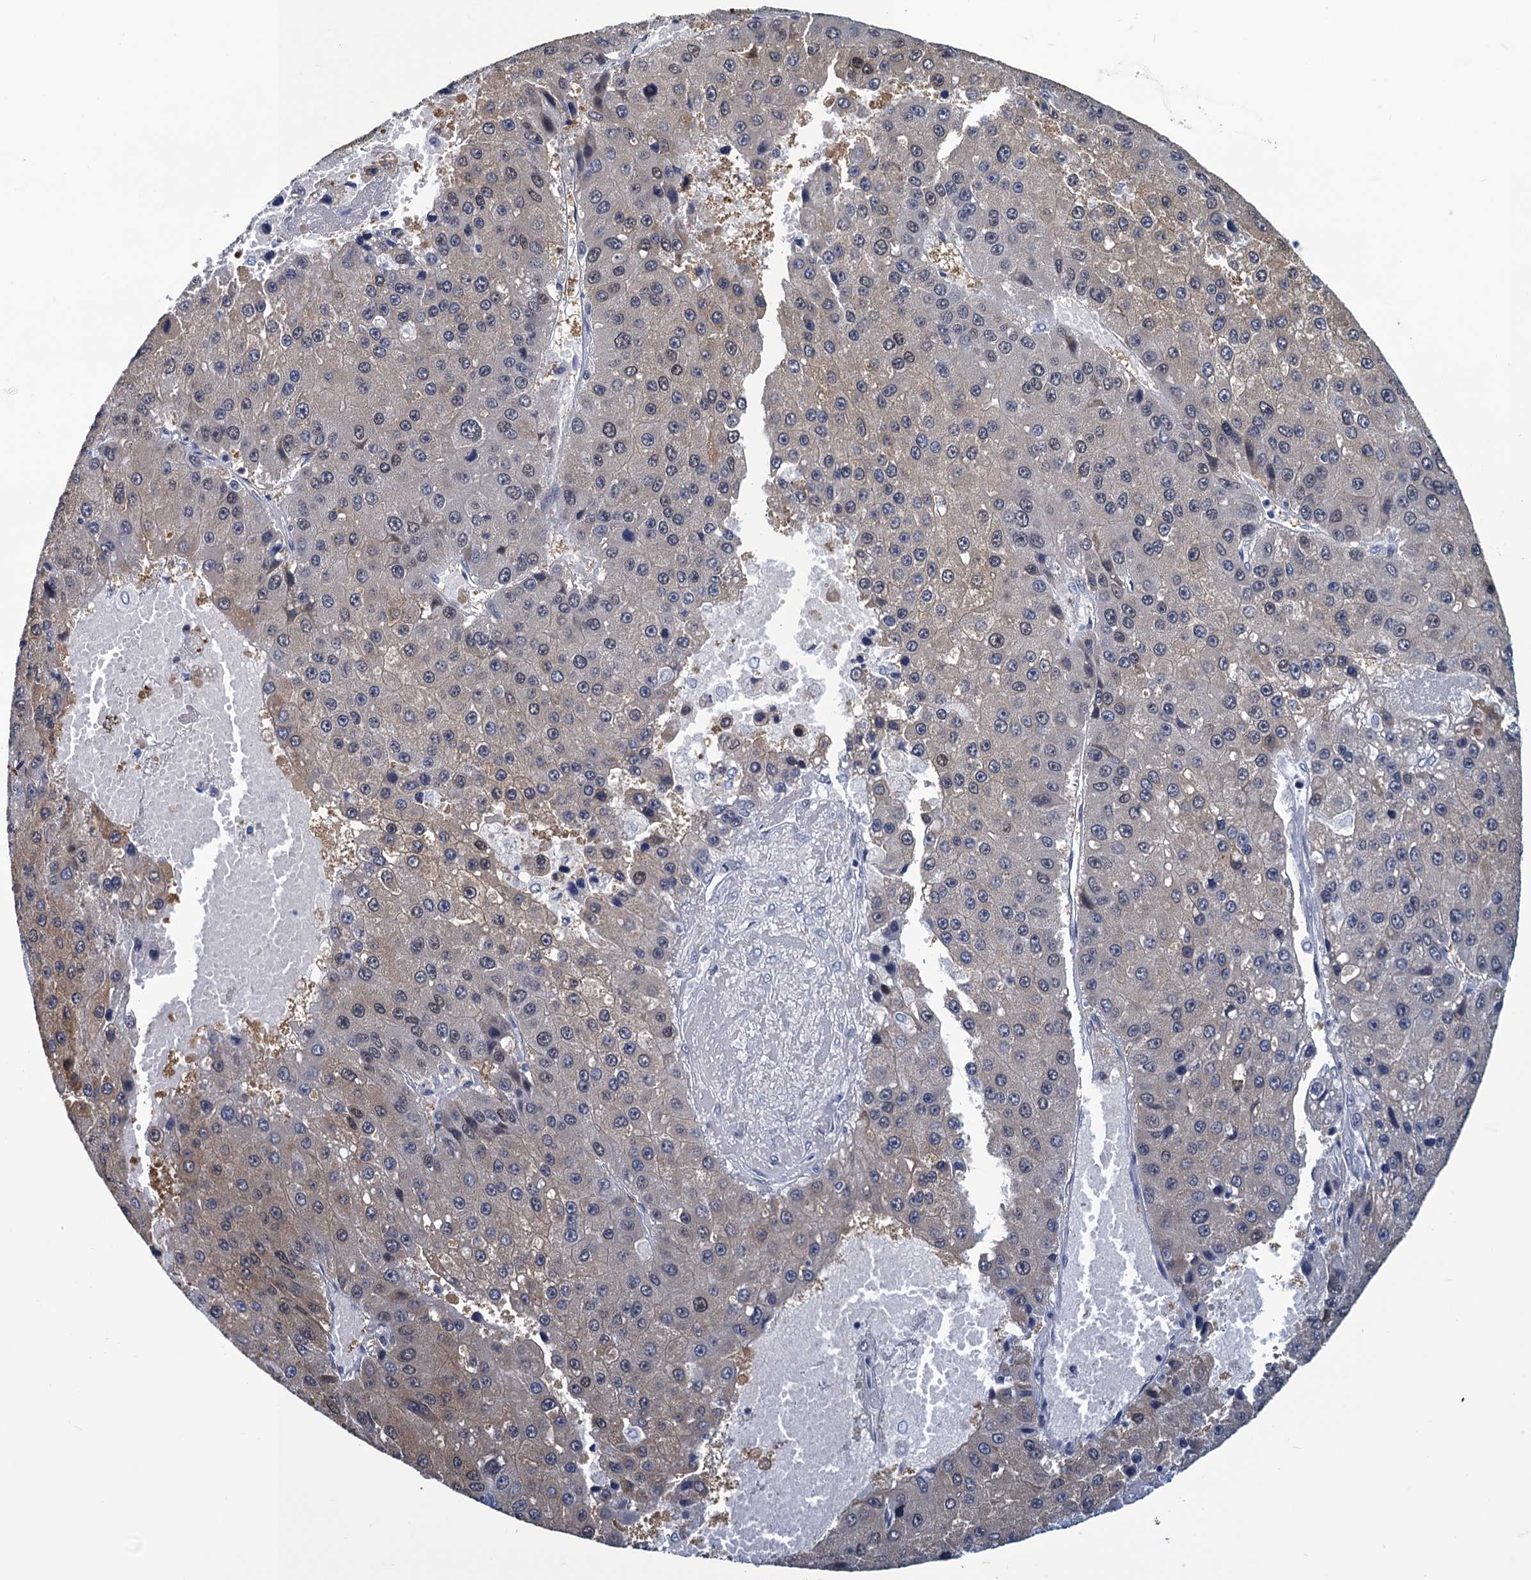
{"staining": {"intensity": "moderate", "quantity": "25%-75%", "location": "cytoplasmic/membranous"}, "tissue": "liver cancer", "cell_type": "Tumor cells", "image_type": "cancer", "snomed": [{"axis": "morphology", "description": "Carcinoma, Hepatocellular, NOS"}, {"axis": "topography", "description": "Liver"}], "caption": "Immunohistochemical staining of liver cancer demonstrates medium levels of moderate cytoplasmic/membranous protein staining in about 25%-75% of tumor cells.", "gene": "GINS3", "patient": {"sex": "female", "age": 73}}